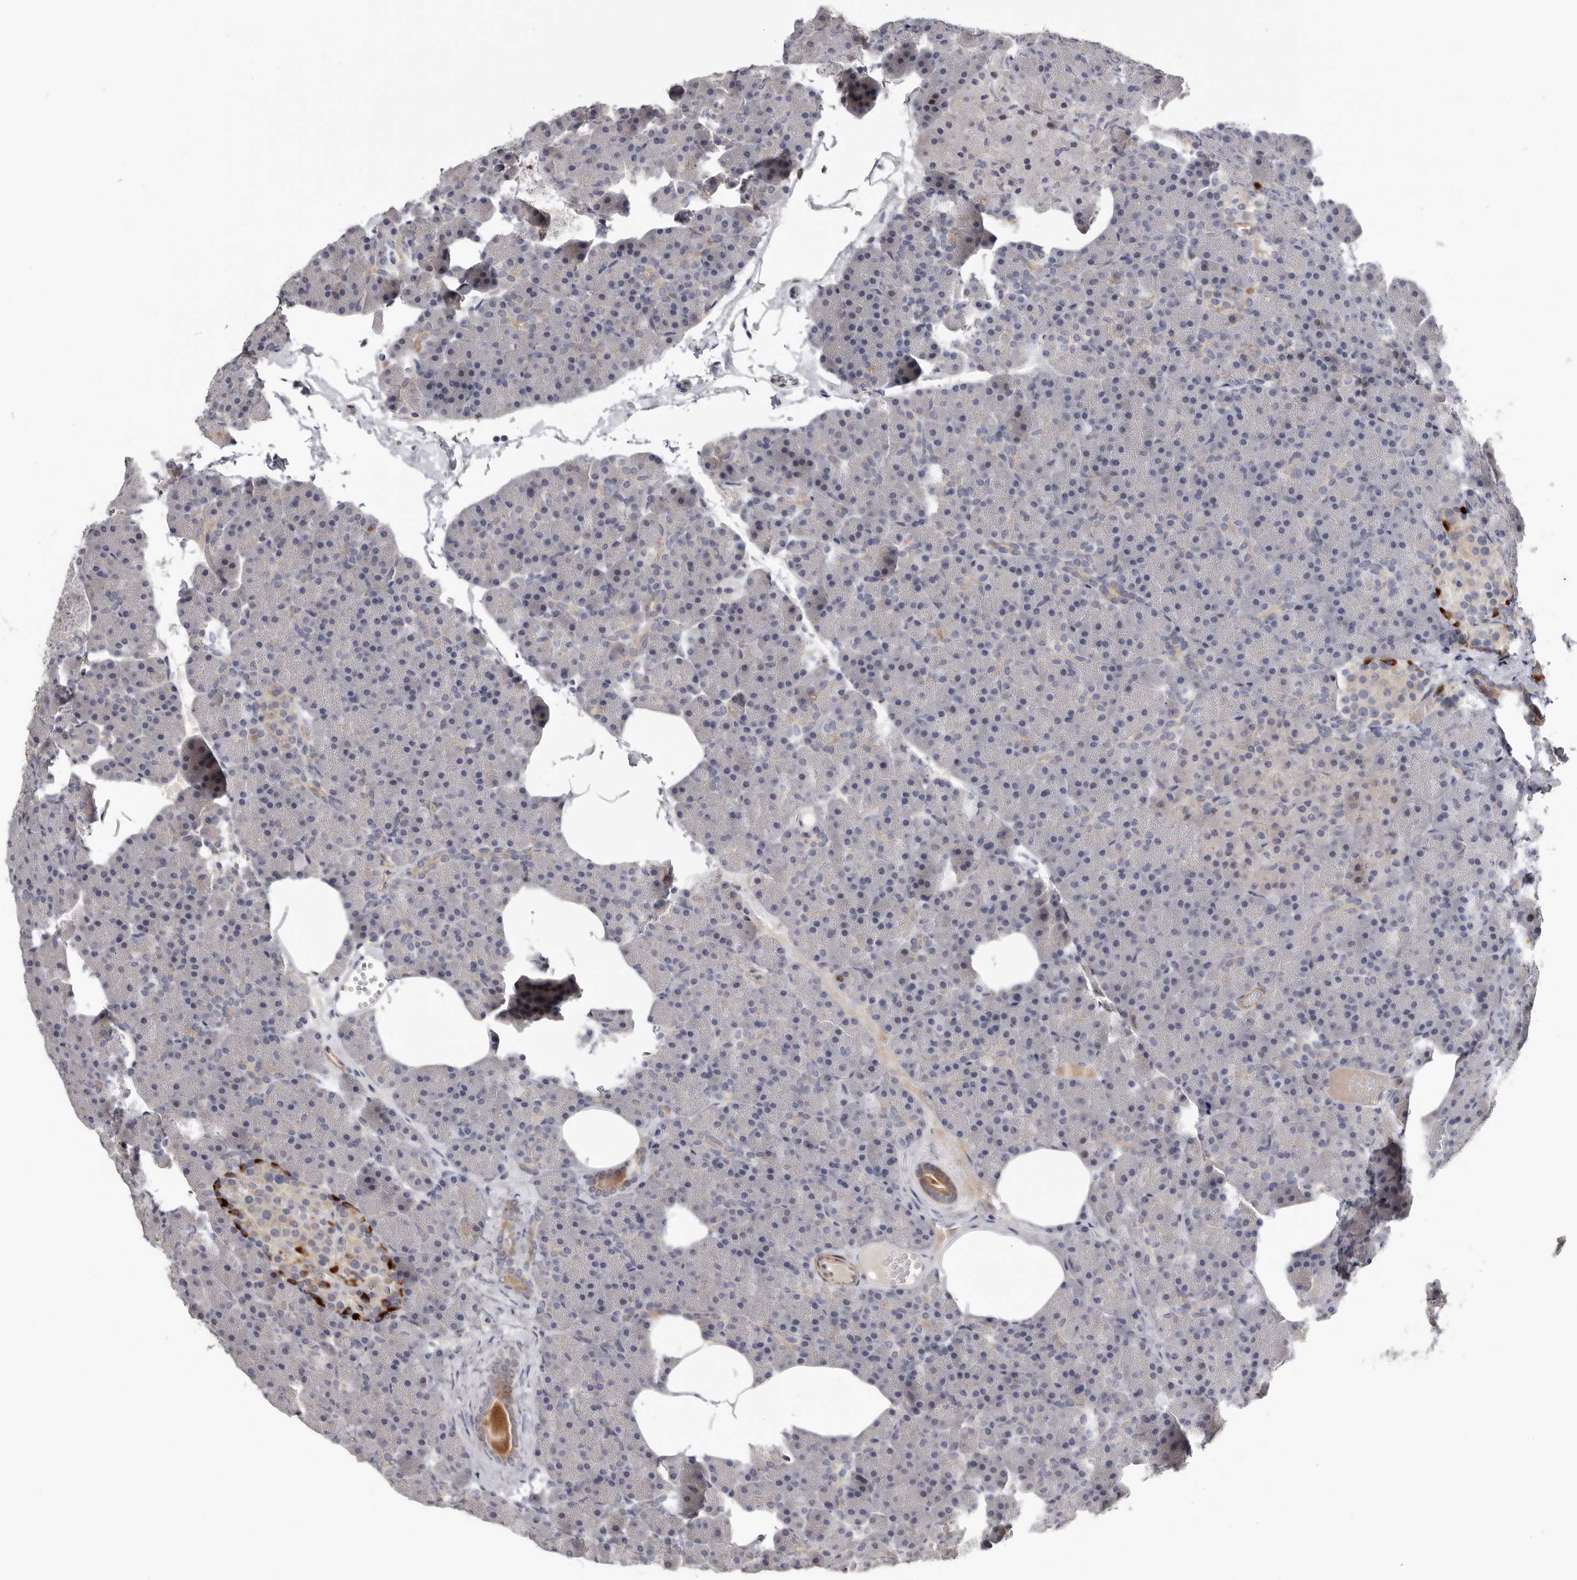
{"staining": {"intensity": "moderate", "quantity": "<25%", "location": "cytoplasmic/membranous"}, "tissue": "pancreas", "cell_type": "Exocrine glandular cells", "image_type": "normal", "snomed": [{"axis": "morphology", "description": "Normal tissue, NOS"}, {"axis": "morphology", "description": "Carcinoid, malignant, NOS"}, {"axis": "topography", "description": "Pancreas"}], "caption": "Exocrine glandular cells show low levels of moderate cytoplasmic/membranous expression in about <25% of cells in unremarkable pancreas. (Stains: DAB (3,3'-diaminobenzidine) in brown, nuclei in blue, Microscopy: brightfield microscopy at high magnification).", "gene": "CDCA8", "patient": {"sex": "female", "age": 35}}